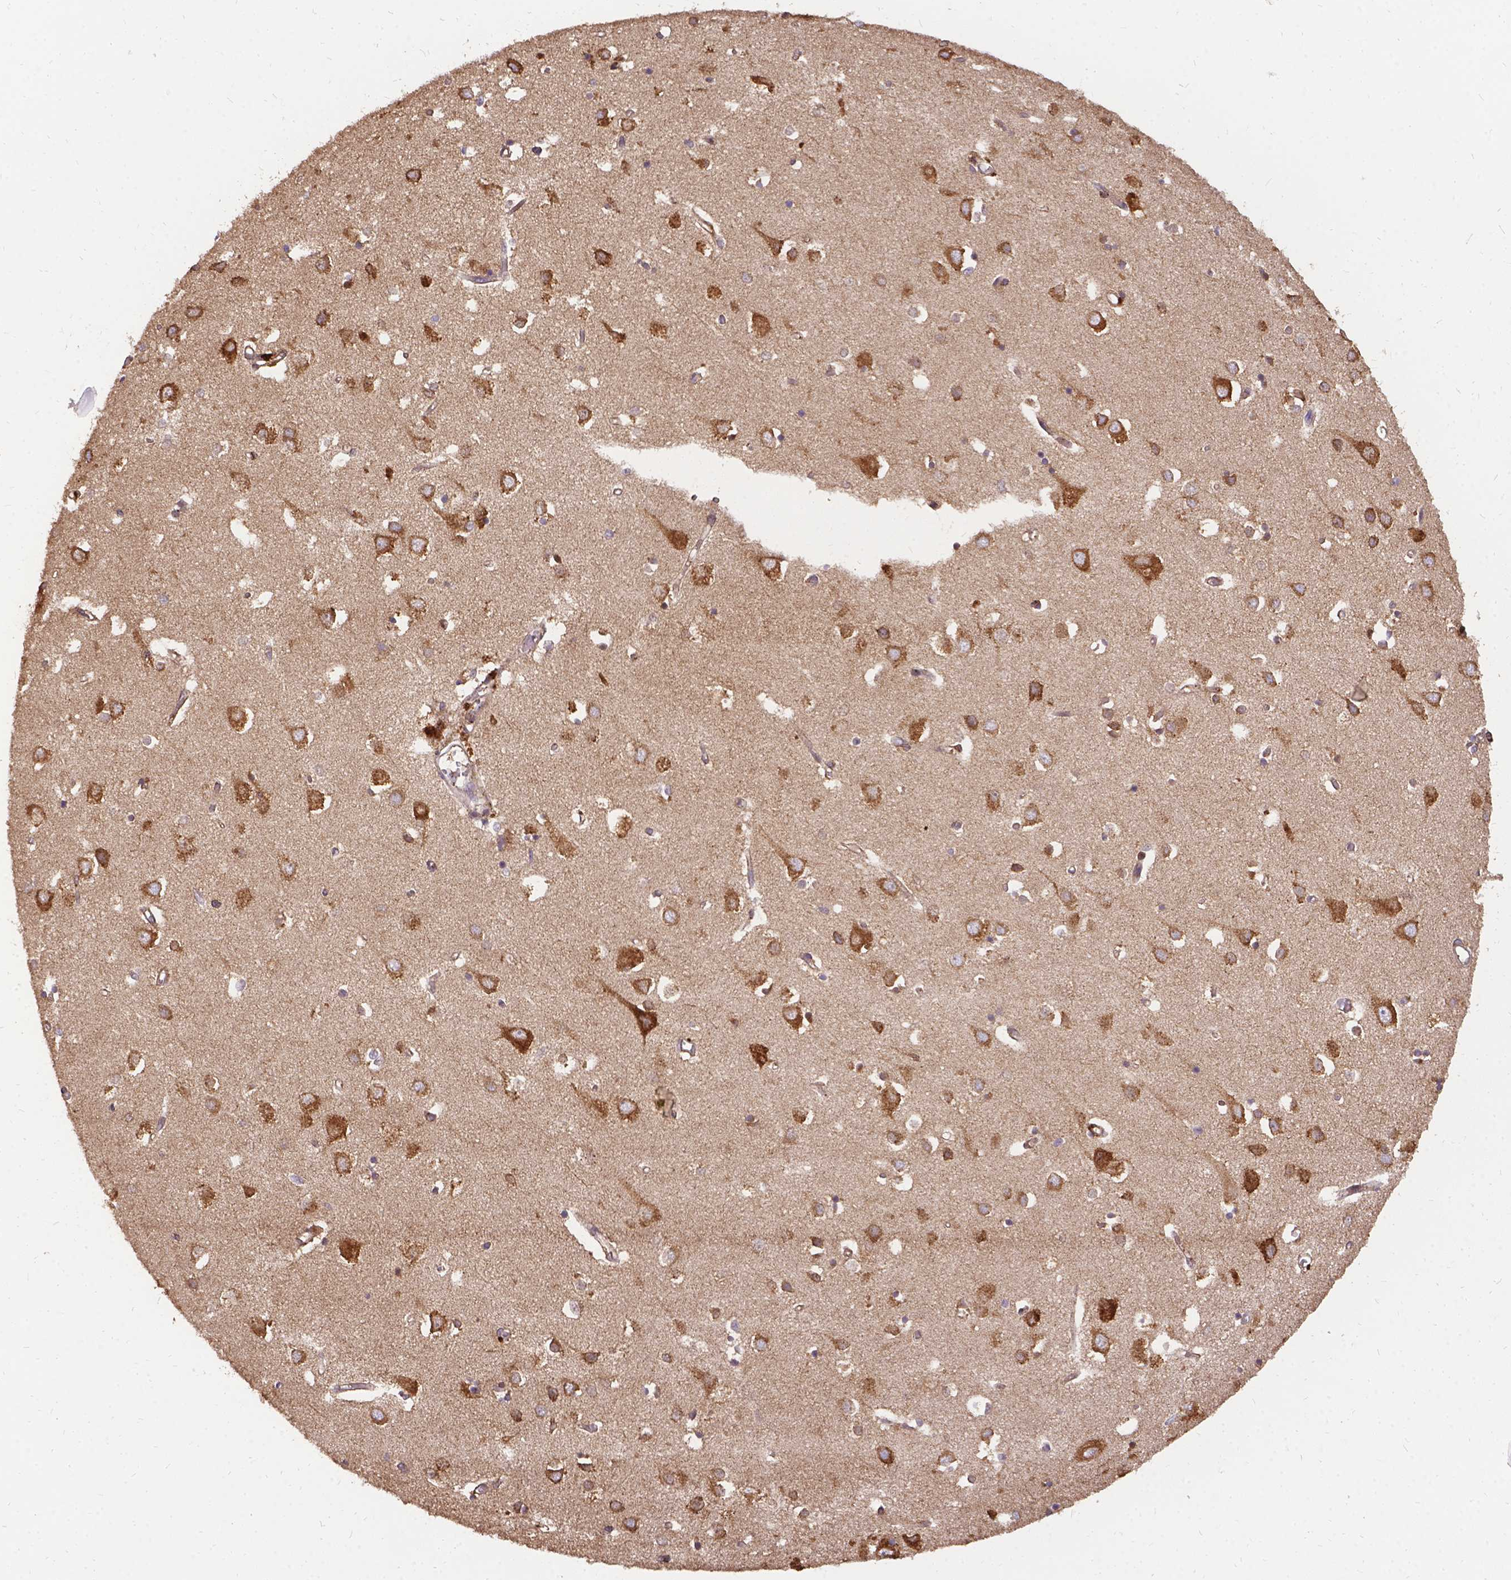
{"staining": {"intensity": "moderate", "quantity": ">75%", "location": "cytoplasmic/membranous"}, "tissue": "cerebral cortex", "cell_type": "Endothelial cells", "image_type": "normal", "snomed": [{"axis": "morphology", "description": "Normal tissue, NOS"}, {"axis": "topography", "description": "Cerebral cortex"}], "caption": "IHC image of unremarkable cerebral cortex: human cerebral cortex stained using immunohistochemistry reveals medium levels of moderate protein expression localized specifically in the cytoplasmic/membranous of endothelial cells, appearing as a cytoplasmic/membranous brown color.", "gene": "DENND6A", "patient": {"sex": "male", "age": 70}}